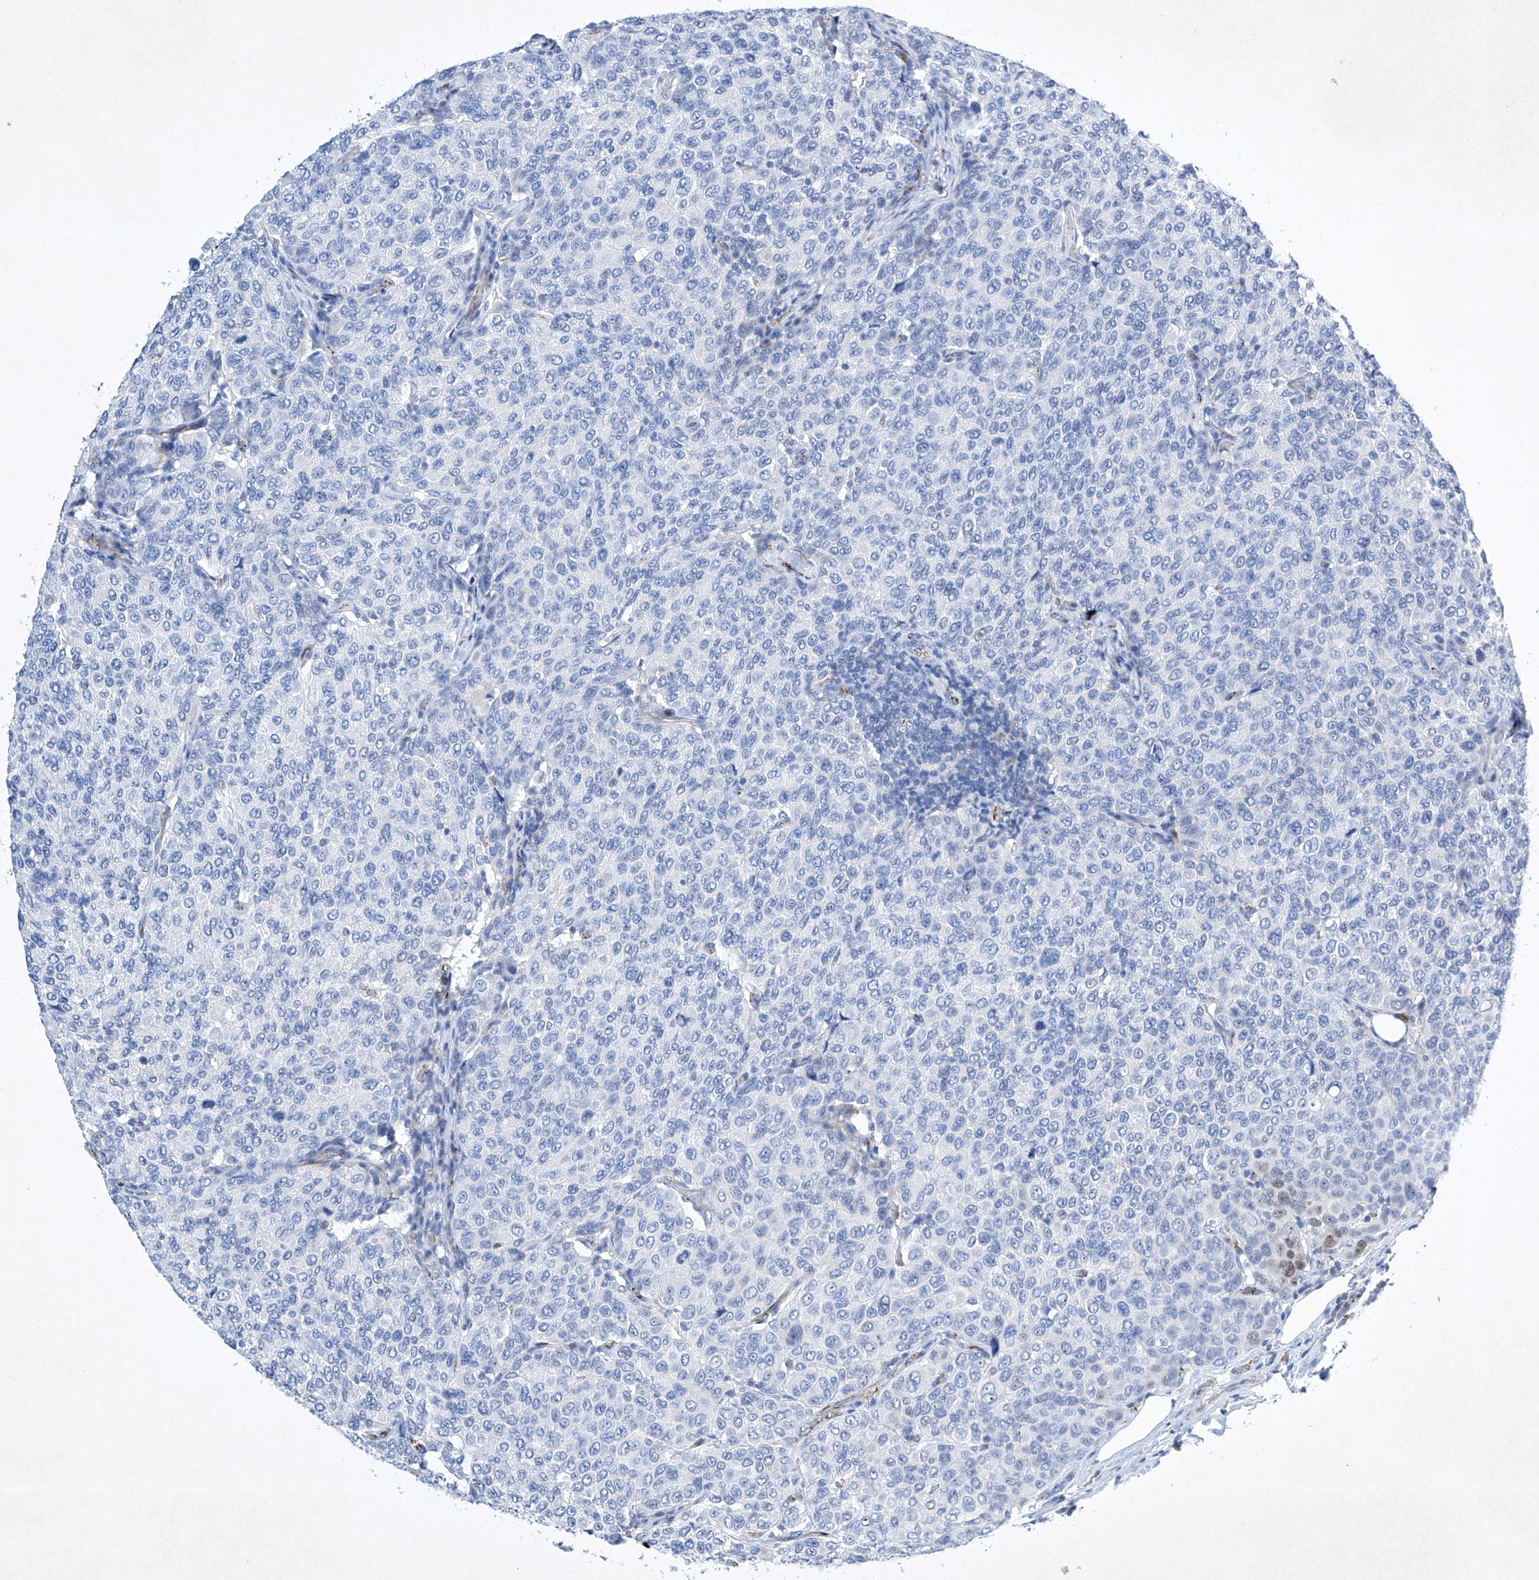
{"staining": {"intensity": "negative", "quantity": "none", "location": "none"}, "tissue": "breast cancer", "cell_type": "Tumor cells", "image_type": "cancer", "snomed": [{"axis": "morphology", "description": "Duct carcinoma"}, {"axis": "topography", "description": "Breast"}], "caption": "This is an immunohistochemistry (IHC) photomicrograph of infiltrating ductal carcinoma (breast). There is no positivity in tumor cells.", "gene": "ETV7", "patient": {"sex": "female", "age": 55}}